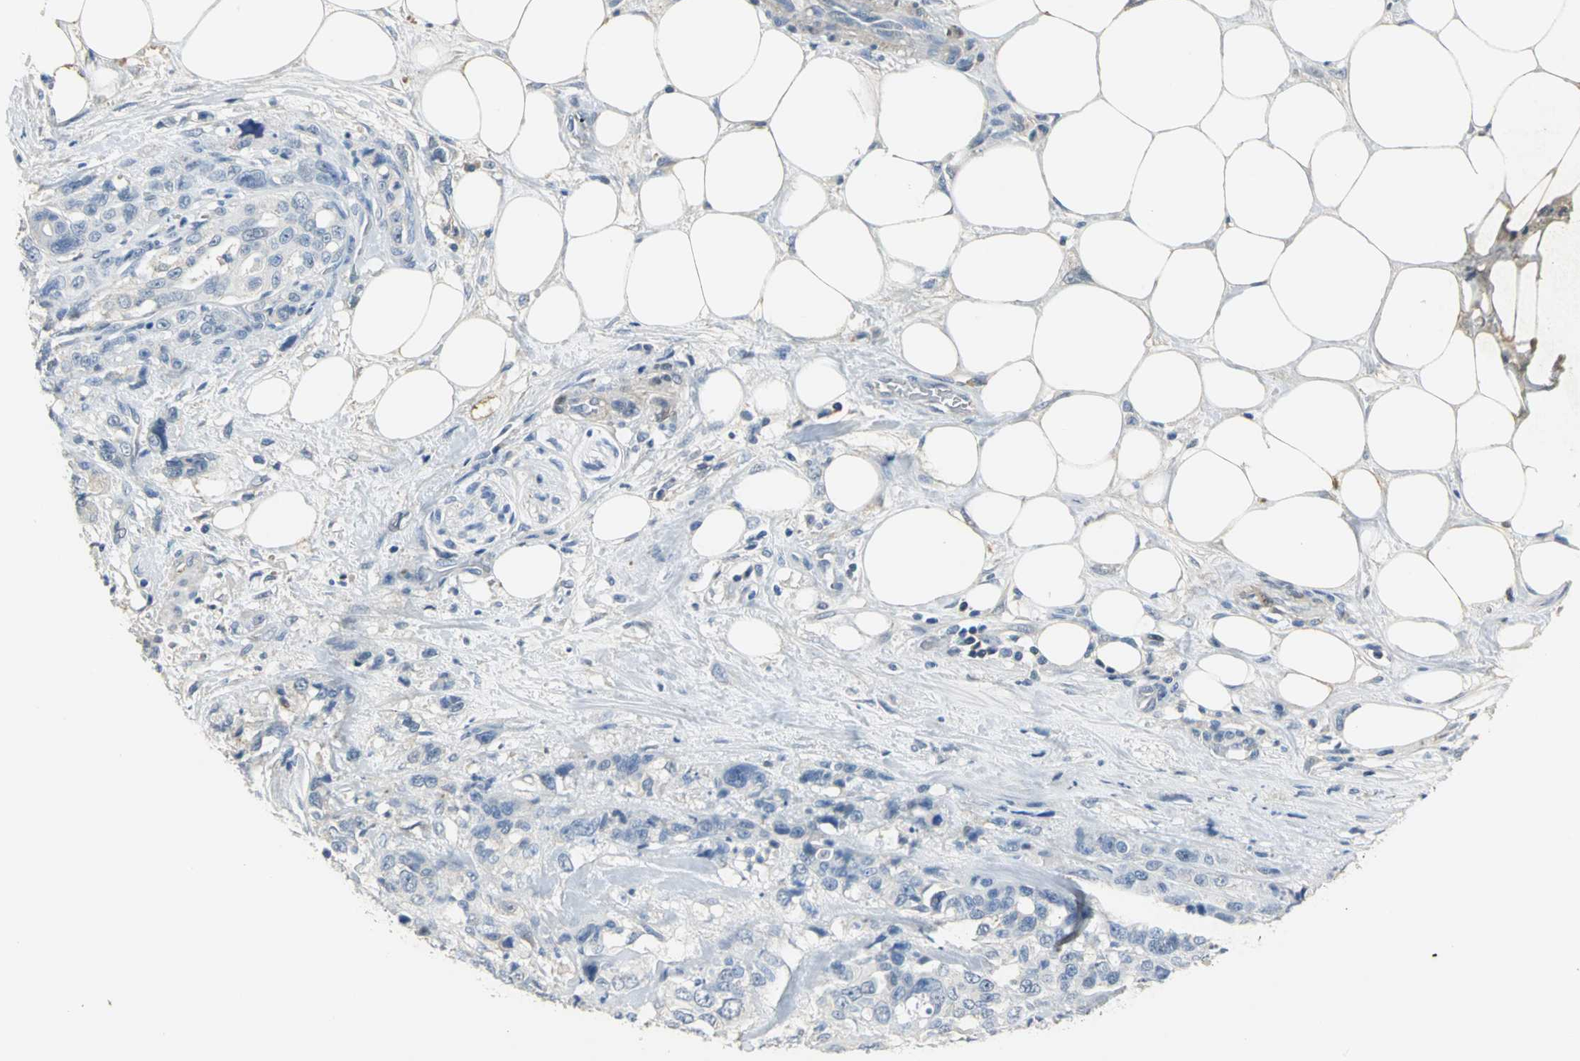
{"staining": {"intensity": "negative", "quantity": "none", "location": "none"}, "tissue": "pancreatic cancer", "cell_type": "Tumor cells", "image_type": "cancer", "snomed": [{"axis": "morphology", "description": "Adenocarcinoma, NOS"}, {"axis": "topography", "description": "Pancreas"}], "caption": "The photomicrograph displays no significant staining in tumor cells of pancreatic cancer.", "gene": "GYG2", "patient": {"sex": "male", "age": 46}}